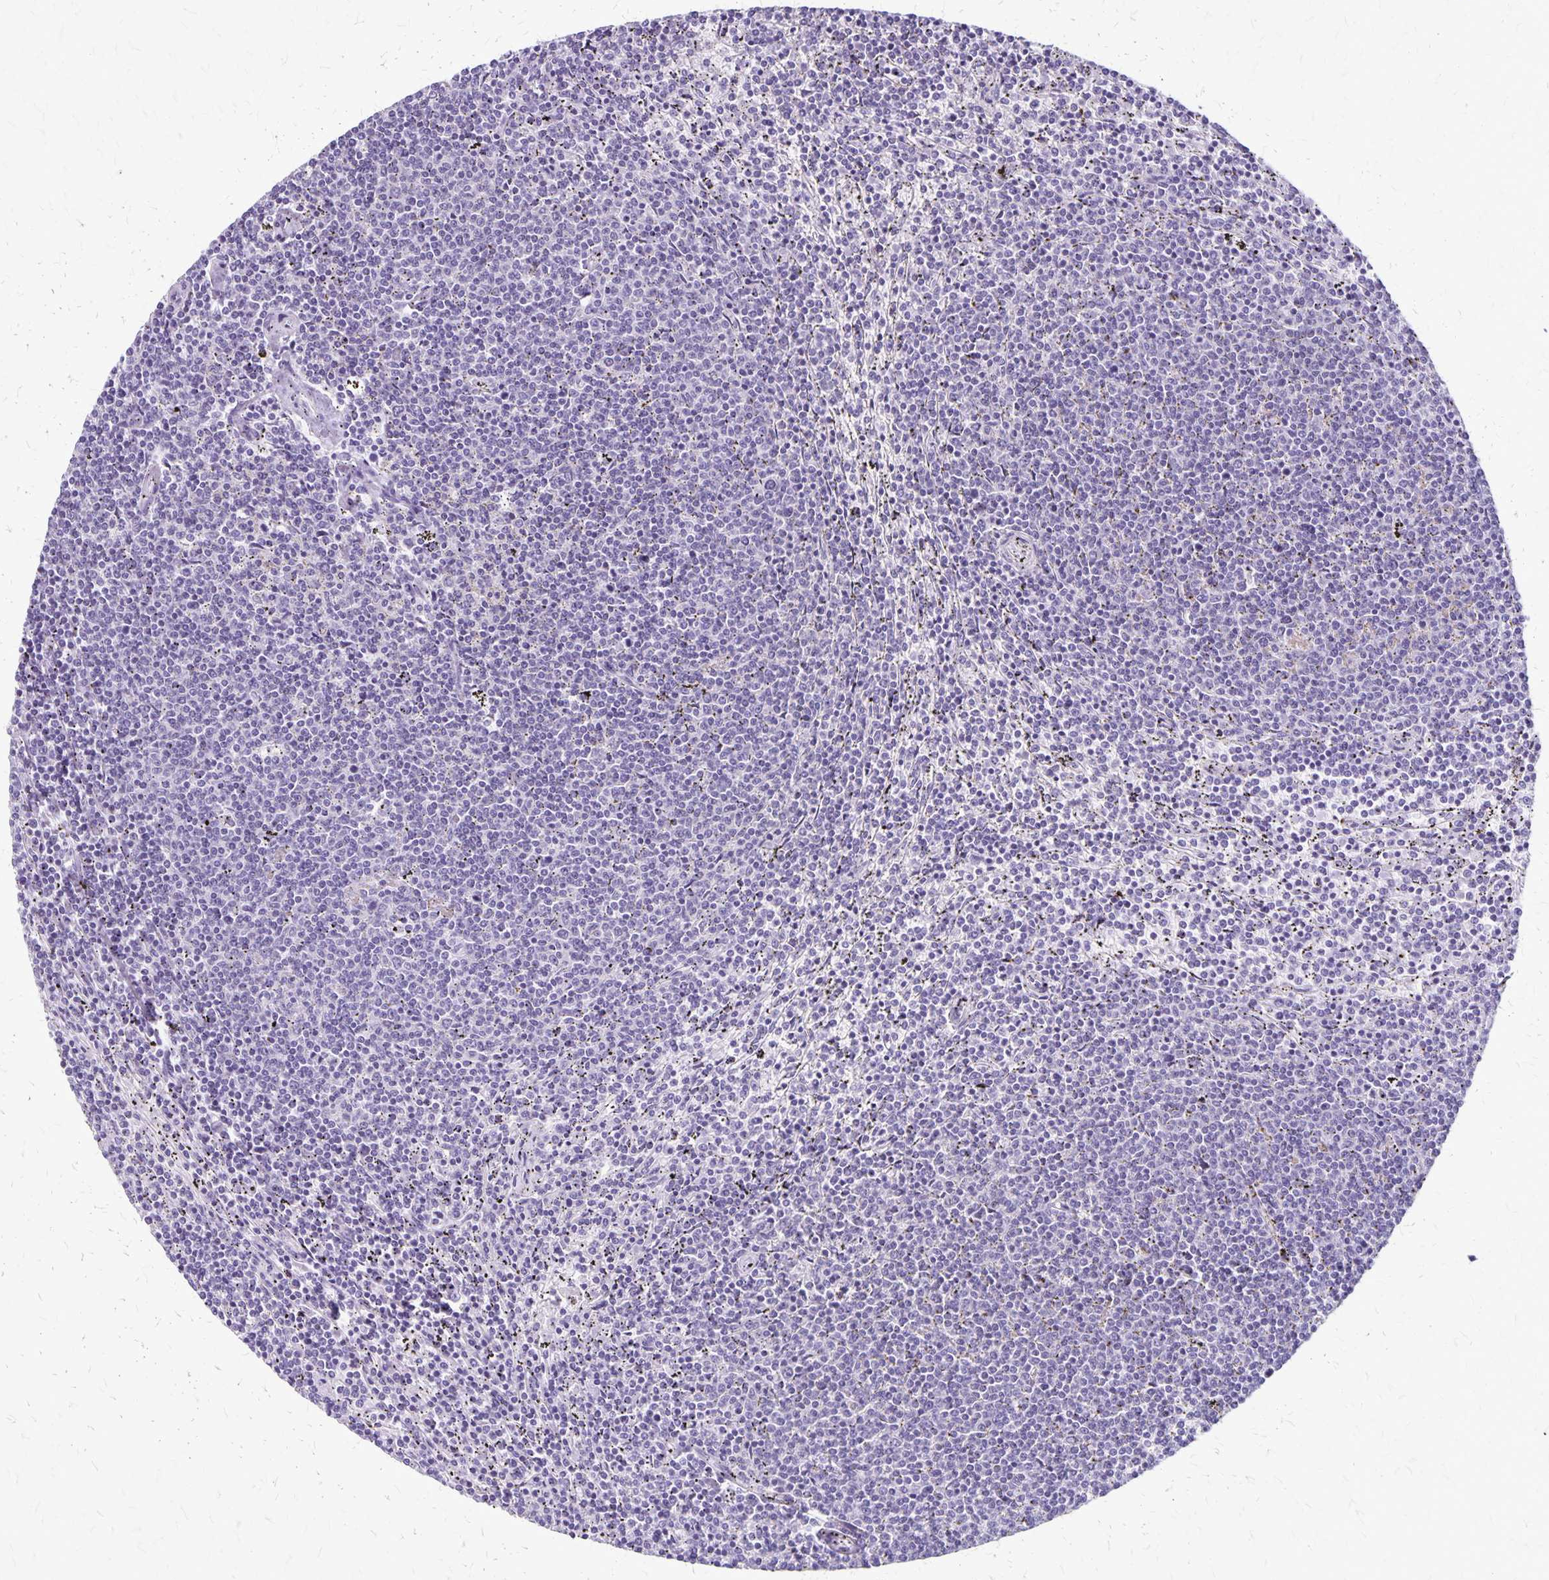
{"staining": {"intensity": "negative", "quantity": "none", "location": "none"}, "tissue": "lymphoma", "cell_type": "Tumor cells", "image_type": "cancer", "snomed": [{"axis": "morphology", "description": "Malignant lymphoma, non-Hodgkin's type, Low grade"}, {"axis": "topography", "description": "Spleen"}], "caption": "This is an IHC photomicrograph of lymphoma. There is no positivity in tumor cells.", "gene": "PLXNB3", "patient": {"sex": "female", "age": 50}}